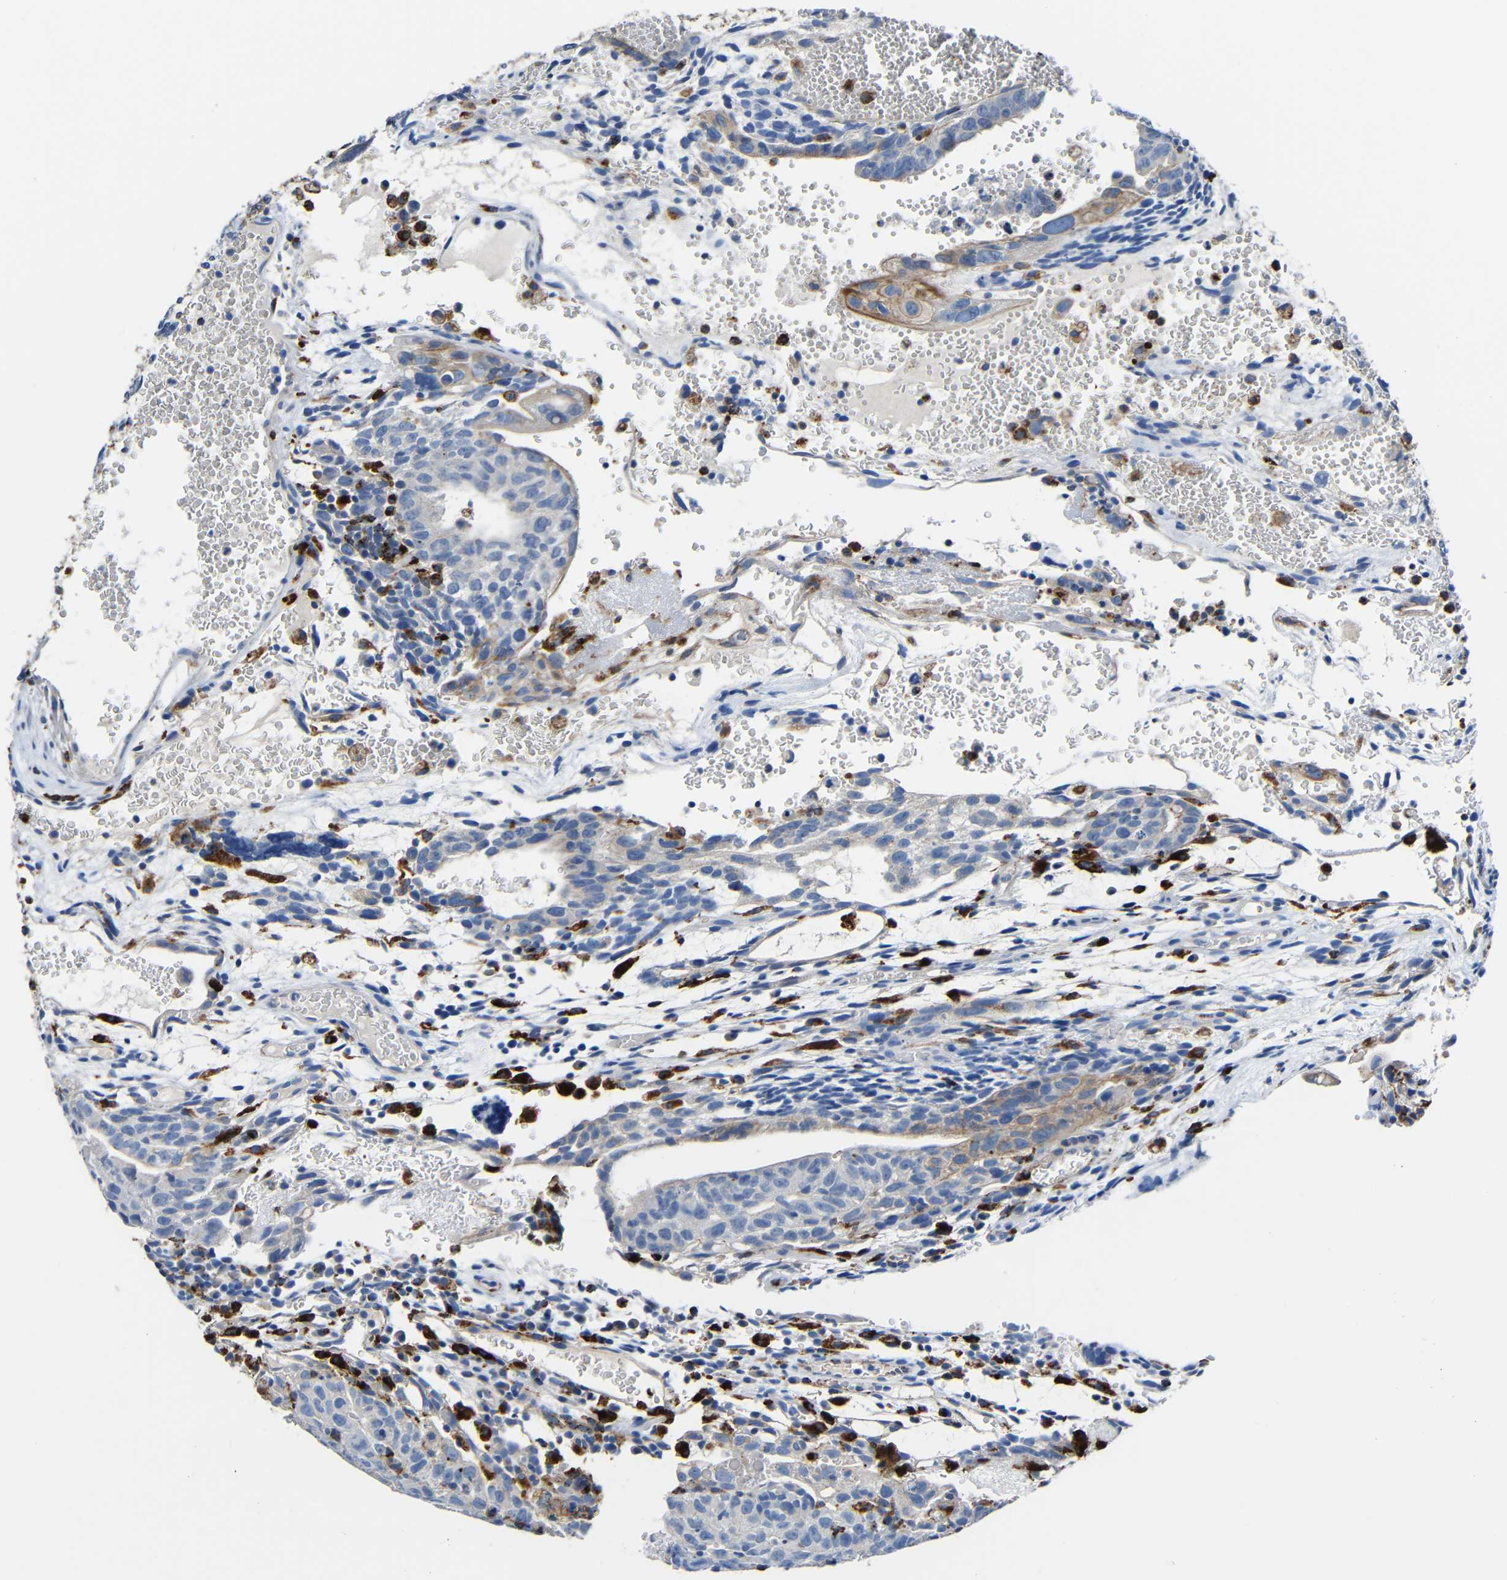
{"staining": {"intensity": "moderate", "quantity": "<25%", "location": "cytoplasmic/membranous"}, "tissue": "testis cancer", "cell_type": "Tumor cells", "image_type": "cancer", "snomed": [{"axis": "morphology", "description": "Seminoma, NOS"}, {"axis": "morphology", "description": "Carcinoma, Embryonal, NOS"}, {"axis": "topography", "description": "Testis"}], "caption": "The photomicrograph reveals staining of seminoma (testis), revealing moderate cytoplasmic/membranous protein positivity (brown color) within tumor cells. (DAB (3,3'-diaminobenzidine) IHC with brightfield microscopy, high magnification).", "gene": "HLA-DMA", "patient": {"sex": "male", "age": 52}}